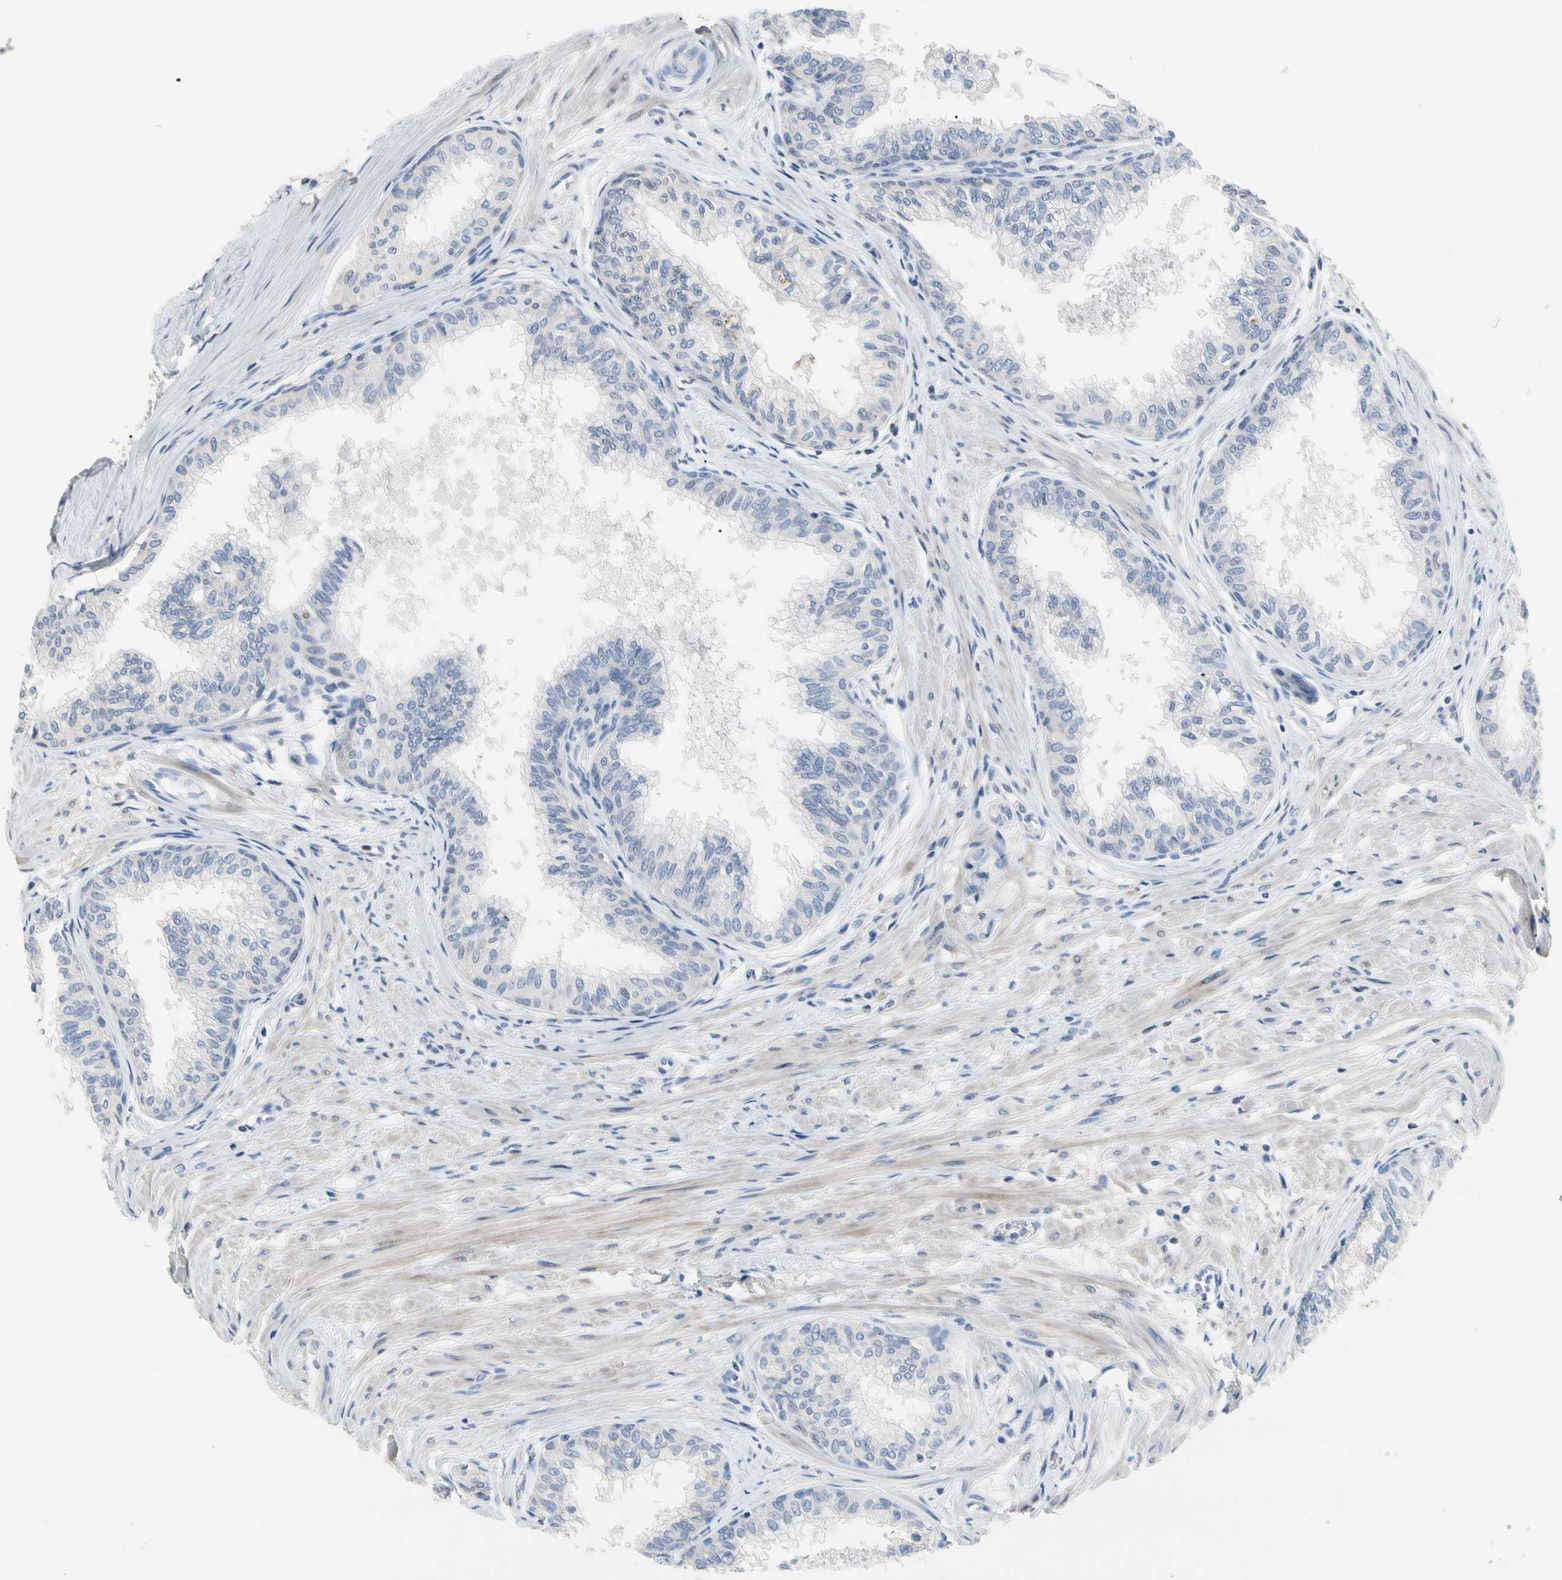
{"staining": {"intensity": "negative", "quantity": "none", "location": "none"}, "tissue": "prostate", "cell_type": "Glandular cells", "image_type": "normal", "snomed": [{"axis": "morphology", "description": "Normal tissue, NOS"}, {"axis": "topography", "description": "Prostate"}, {"axis": "topography", "description": "Seminal veicle"}], "caption": "The image demonstrates no staining of glandular cells in benign prostate. Nuclei are stained in blue.", "gene": "ECRG4", "patient": {"sex": "male", "age": 60}}